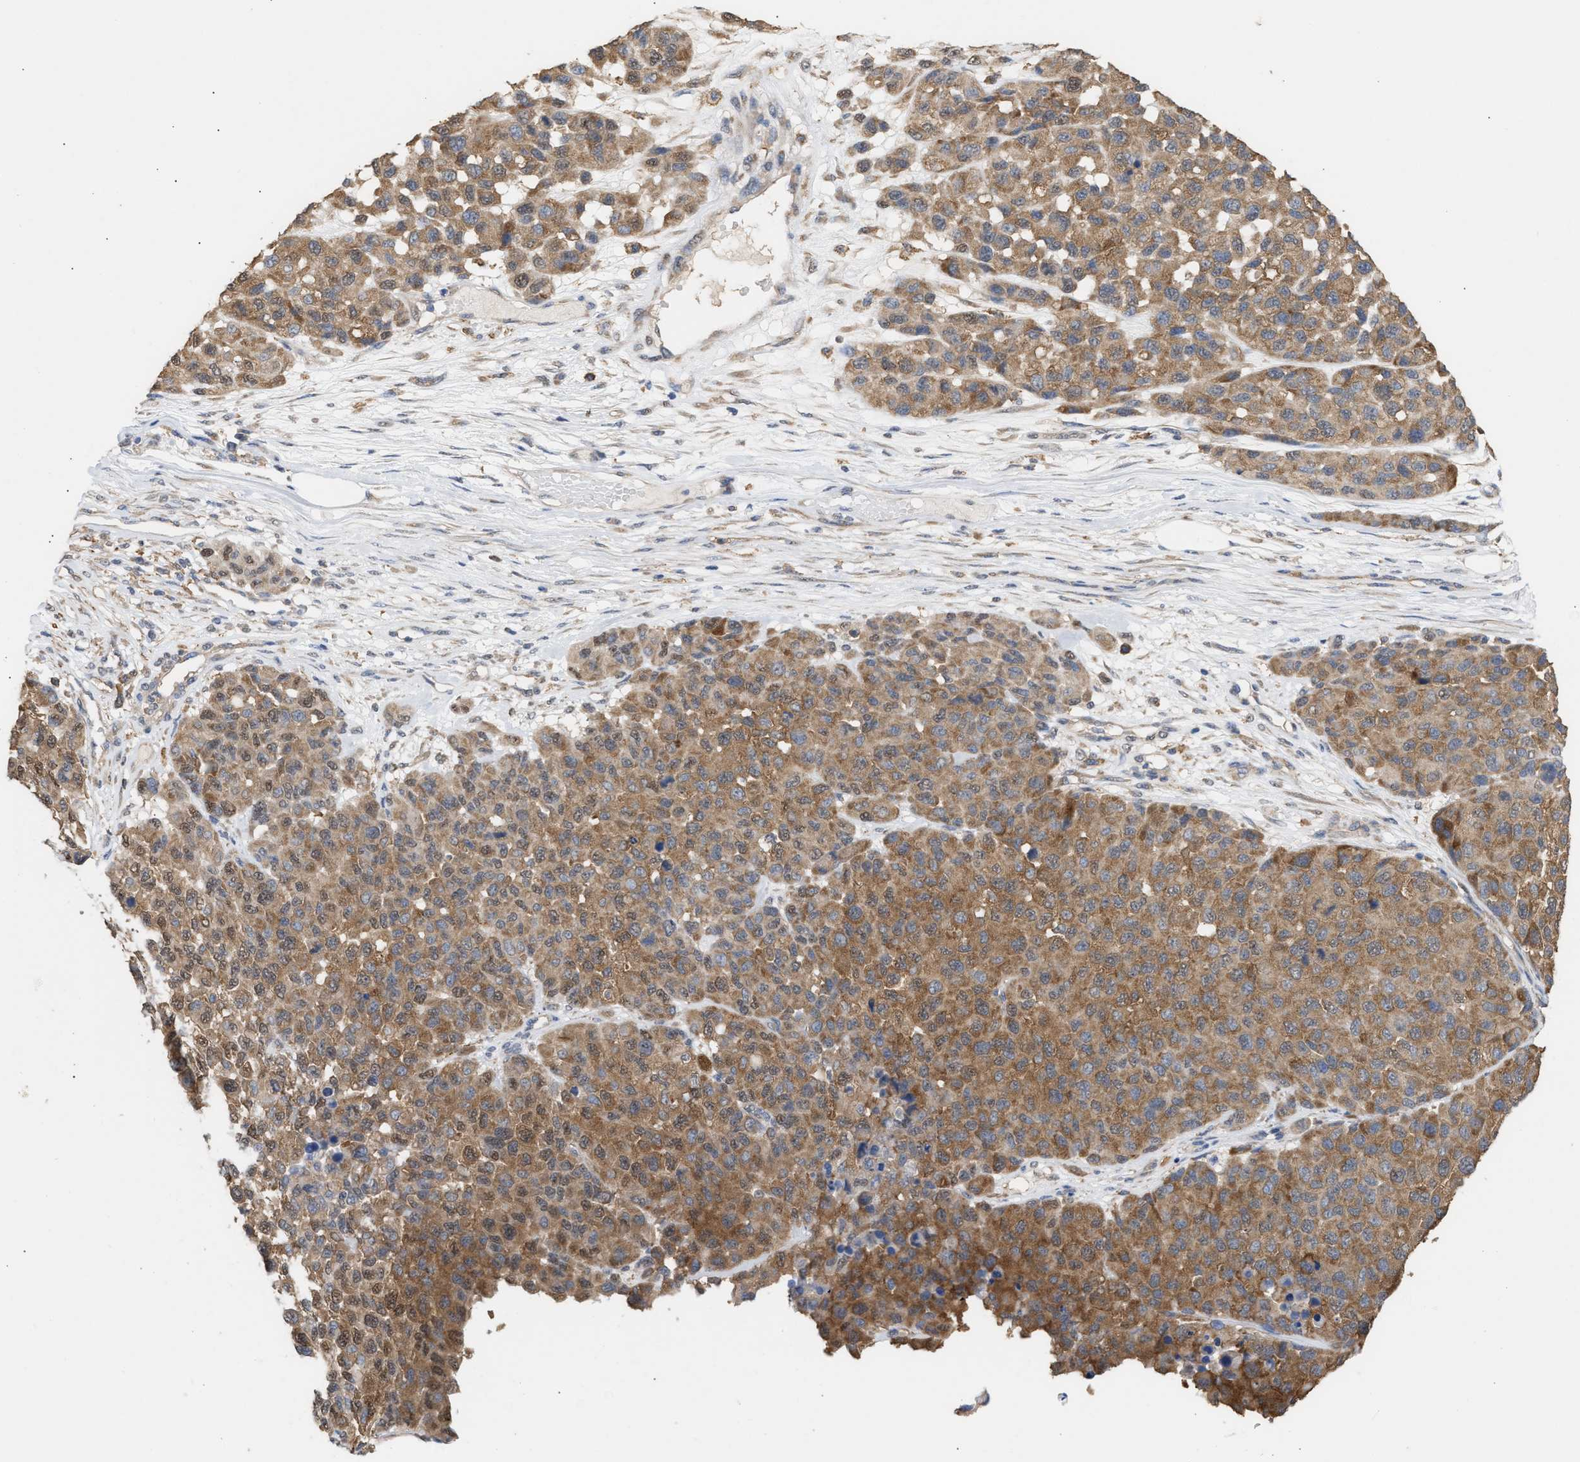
{"staining": {"intensity": "moderate", "quantity": ">75%", "location": "cytoplasmic/membranous"}, "tissue": "melanoma", "cell_type": "Tumor cells", "image_type": "cancer", "snomed": [{"axis": "morphology", "description": "Malignant melanoma, NOS"}, {"axis": "topography", "description": "Skin"}], "caption": "Malignant melanoma stained with DAB IHC shows medium levels of moderate cytoplasmic/membranous positivity in approximately >75% of tumor cells. The protein is shown in brown color, while the nuclei are stained blue.", "gene": "GCN1", "patient": {"sex": "male", "age": 62}}